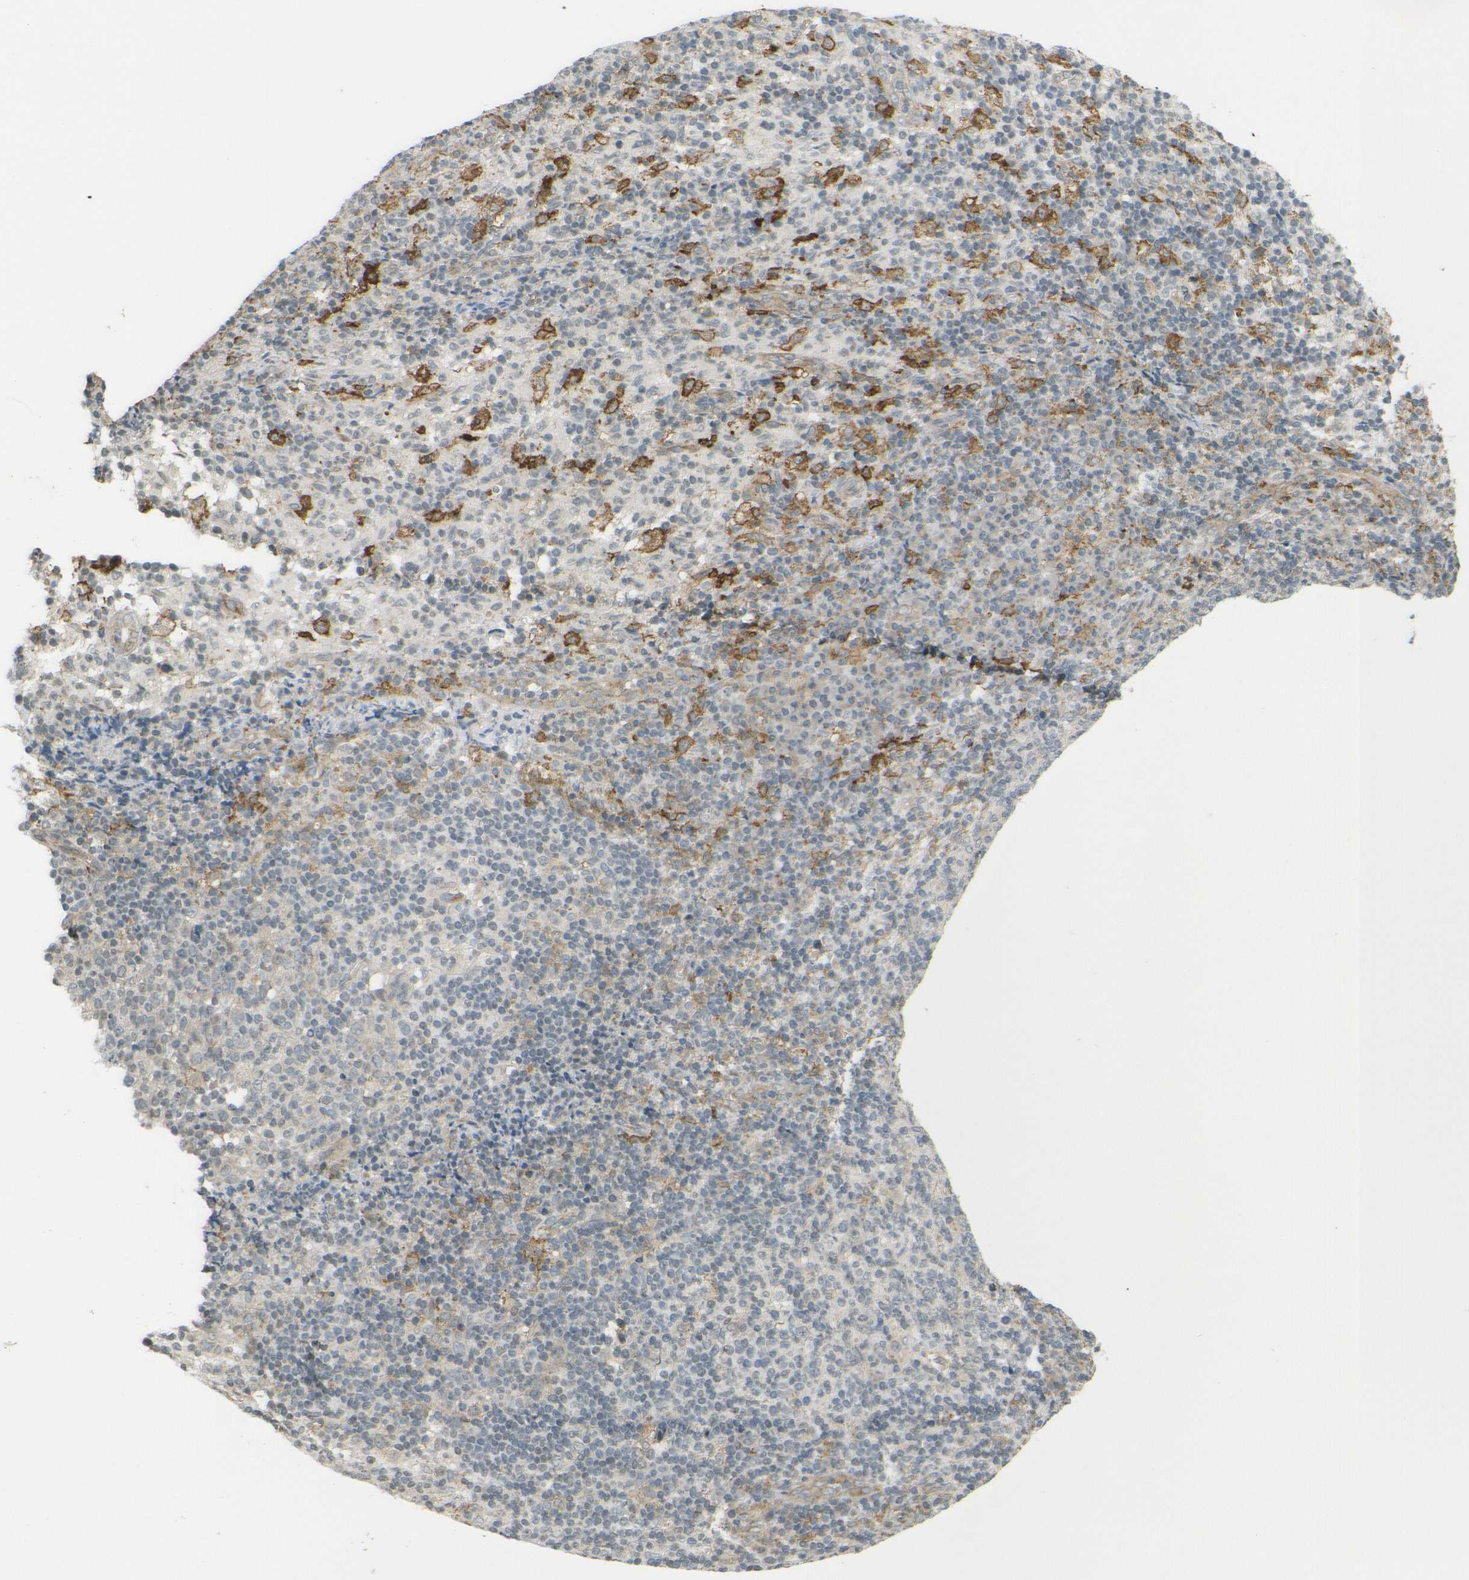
{"staining": {"intensity": "strong", "quantity": "<25%", "location": "cytoplasmic/membranous"}, "tissue": "lymph node", "cell_type": "Non-germinal center cells", "image_type": "normal", "snomed": [{"axis": "morphology", "description": "Normal tissue, NOS"}, {"axis": "morphology", "description": "Inflammation, NOS"}, {"axis": "topography", "description": "Lymph node"}], "caption": "Immunohistochemical staining of normal human lymph node displays medium levels of strong cytoplasmic/membranous positivity in about <25% of non-germinal center cells. (IHC, brightfield microscopy, high magnification).", "gene": "DAB2", "patient": {"sex": "male", "age": 55}}